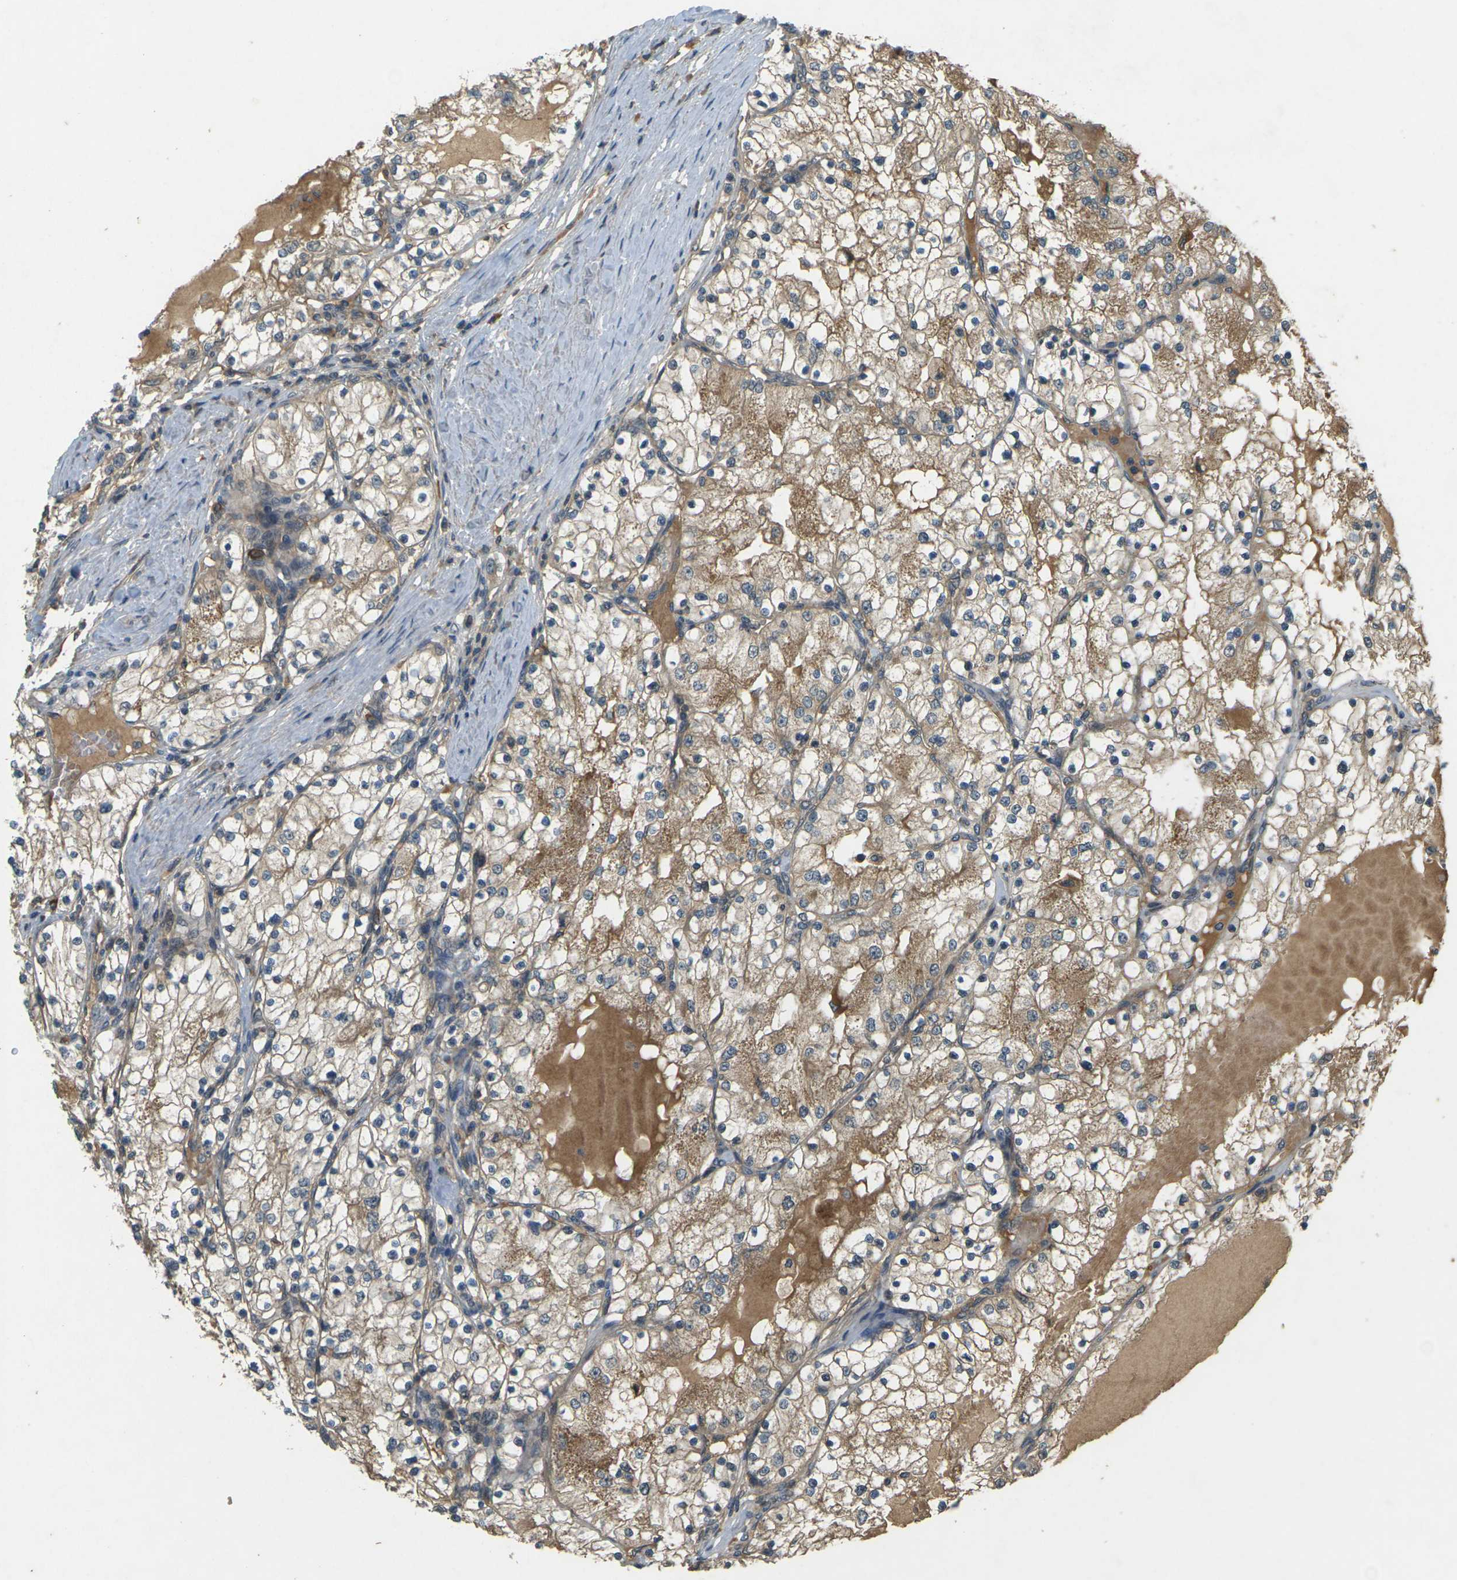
{"staining": {"intensity": "moderate", "quantity": ">75%", "location": "cytoplasmic/membranous"}, "tissue": "renal cancer", "cell_type": "Tumor cells", "image_type": "cancer", "snomed": [{"axis": "morphology", "description": "Adenocarcinoma, NOS"}, {"axis": "topography", "description": "Kidney"}], "caption": "This is a histology image of immunohistochemistry (IHC) staining of renal cancer, which shows moderate staining in the cytoplasmic/membranous of tumor cells.", "gene": "TAP1", "patient": {"sex": "male", "age": 68}}